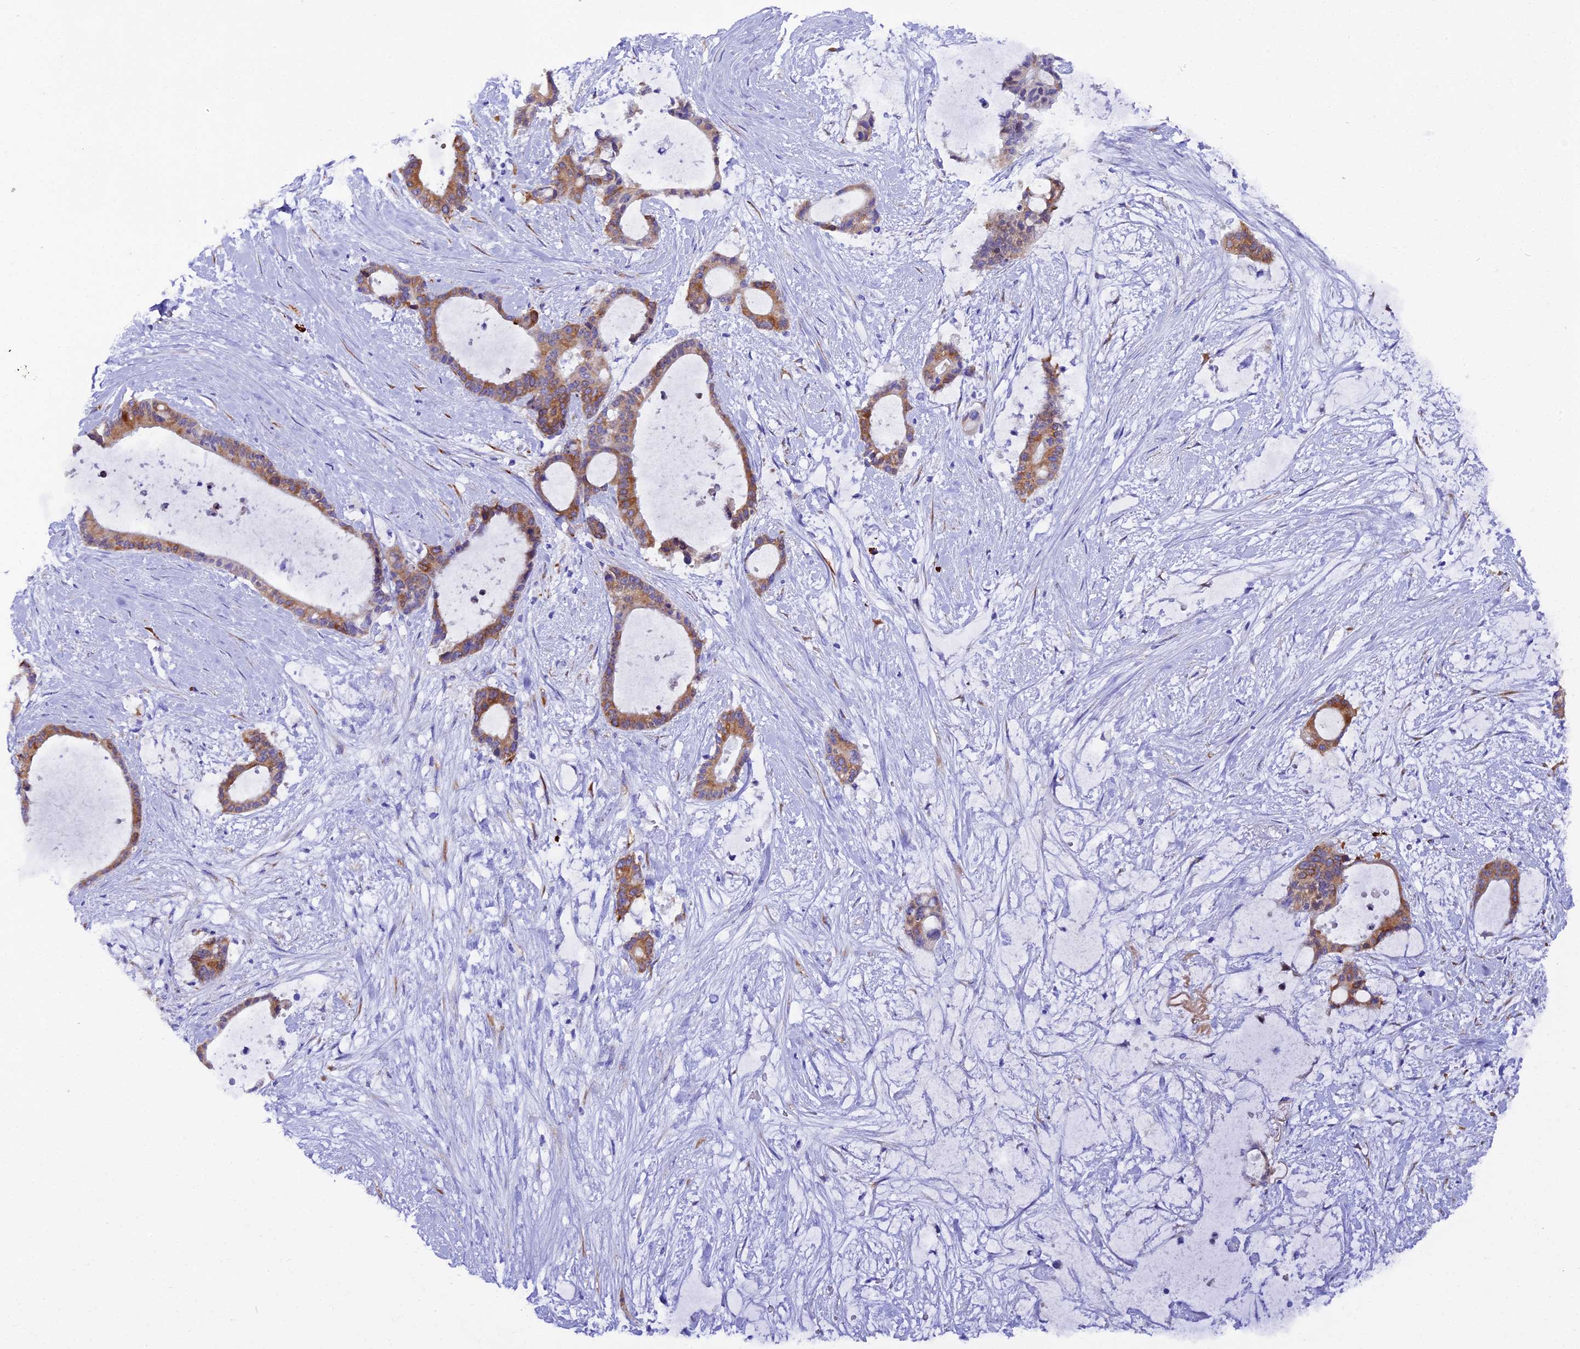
{"staining": {"intensity": "moderate", "quantity": ">75%", "location": "cytoplasmic/membranous"}, "tissue": "liver cancer", "cell_type": "Tumor cells", "image_type": "cancer", "snomed": [{"axis": "morphology", "description": "Normal tissue, NOS"}, {"axis": "morphology", "description": "Cholangiocarcinoma"}, {"axis": "topography", "description": "Liver"}, {"axis": "topography", "description": "Peripheral nerve tissue"}], "caption": "Liver cholangiocarcinoma stained with a protein marker demonstrates moderate staining in tumor cells.", "gene": "FKBP11", "patient": {"sex": "female", "age": 73}}